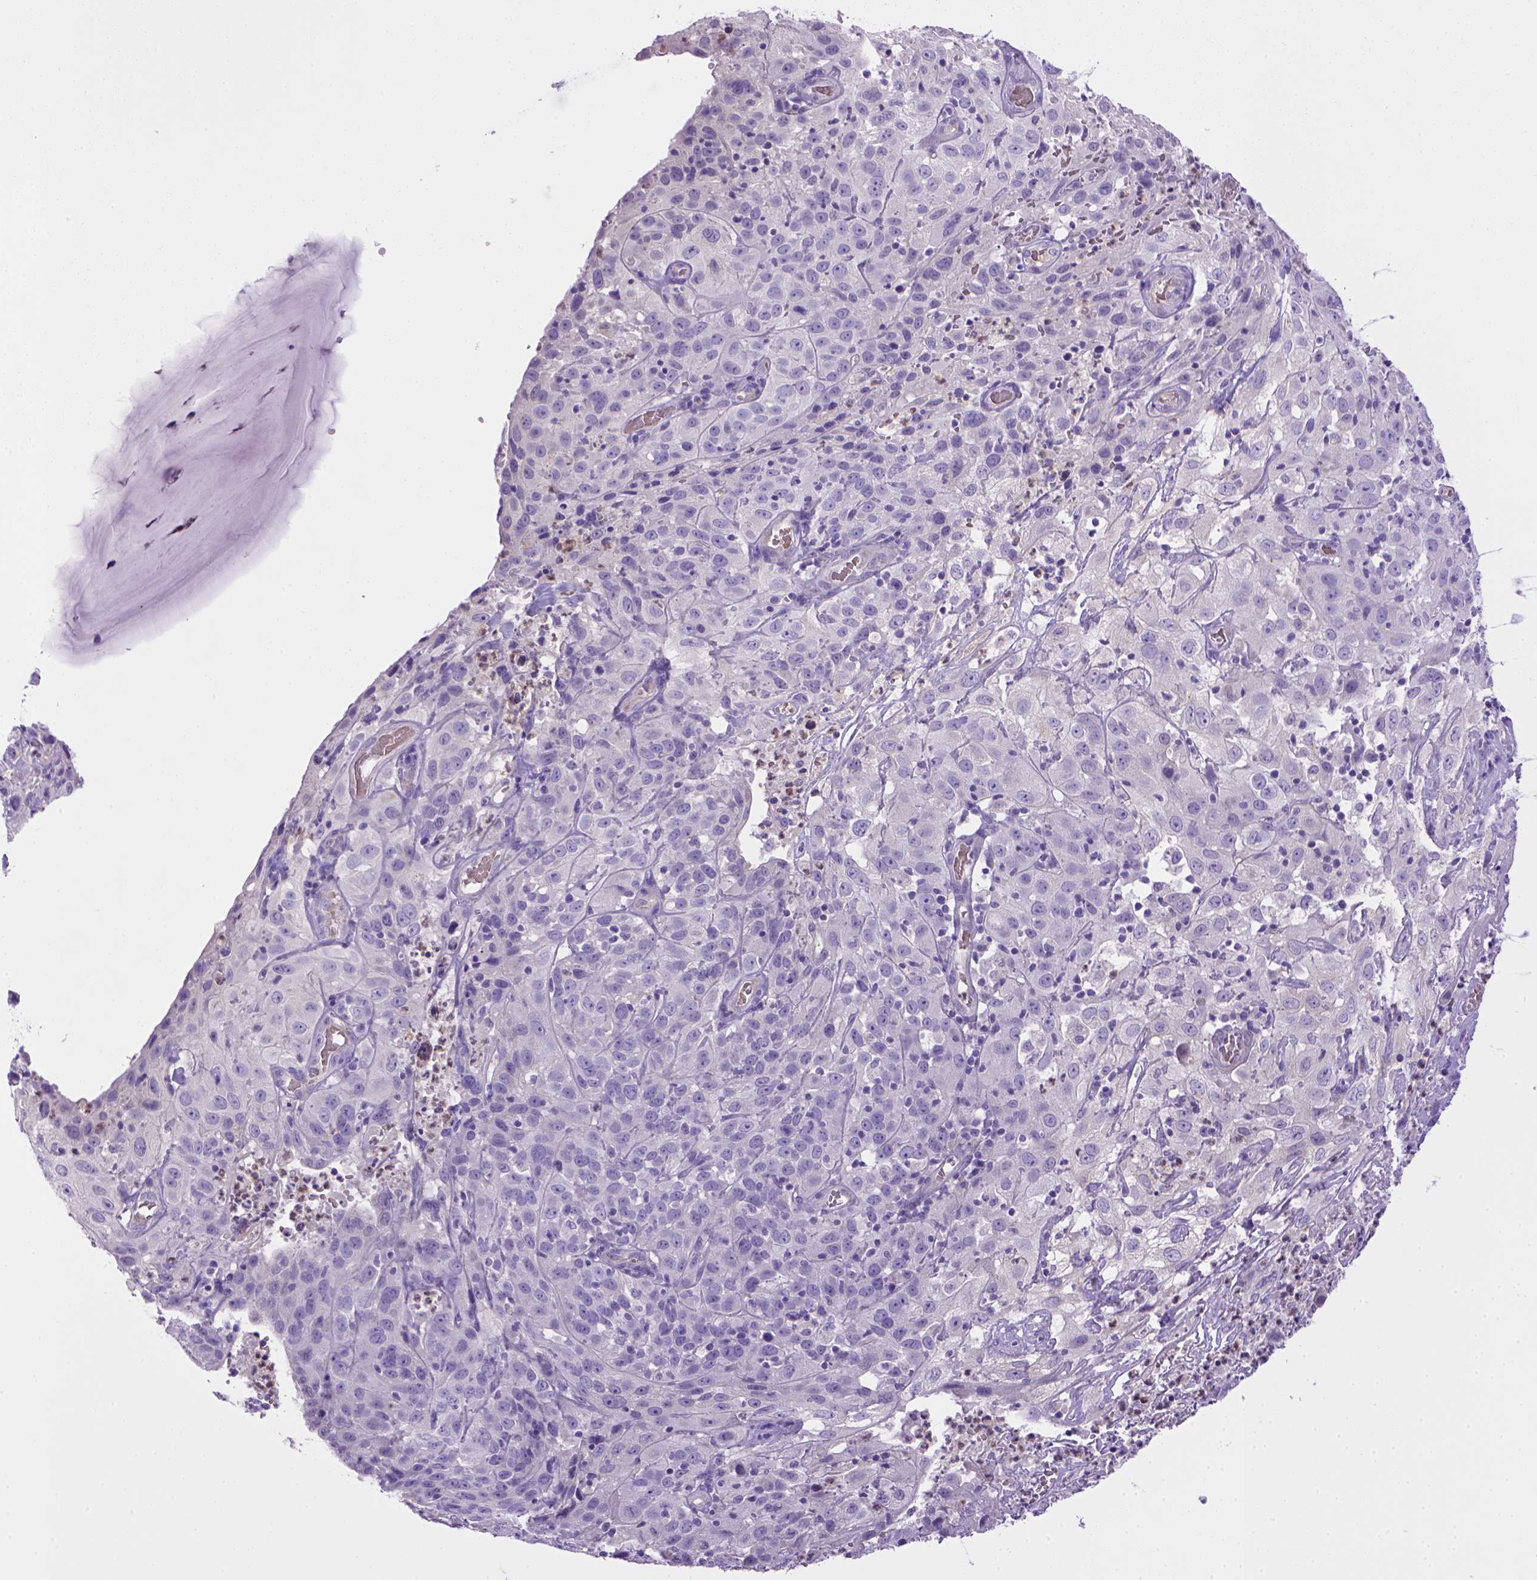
{"staining": {"intensity": "negative", "quantity": "none", "location": "none"}, "tissue": "cervical cancer", "cell_type": "Tumor cells", "image_type": "cancer", "snomed": [{"axis": "morphology", "description": "Squamous cell carcinoma, NOS"}, {"axis": "topography", "description": "Cervix"}], "caption": "The immunohistochemistry image has no significant expression in tumor cells of cervical cancer (squamous cell carcinoma) tissue. (Brightfield microscopy of DAB IHC at high magnification).", "gene": "BAAT", "patient": {"sex": "female", "age": 32}}